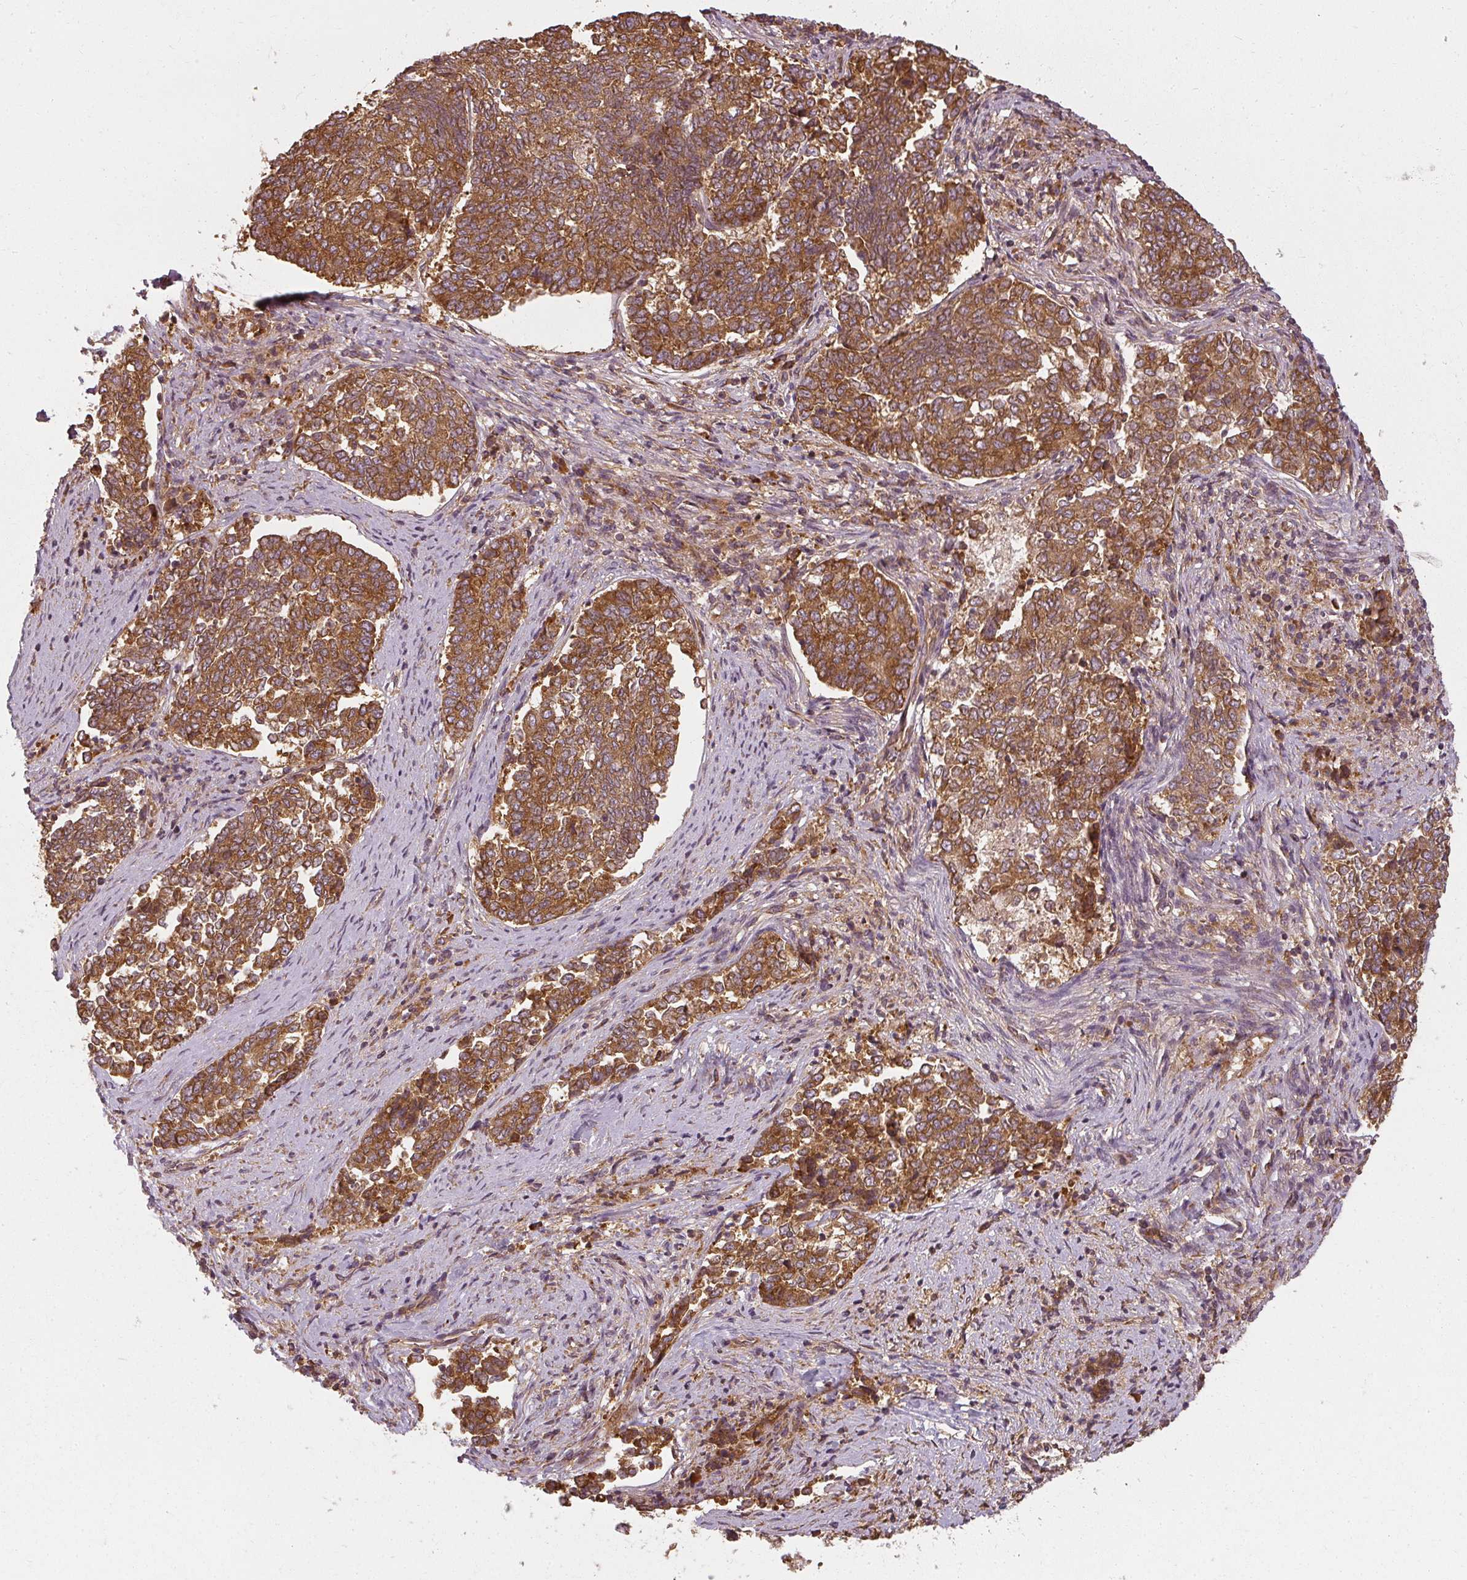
{"staining": {"intensity": "strong", "quantity": ">75%", "location": "cytoplasmic/membranous"}, "tissue": "endometrial cancer", "cell_type": "Tumor cells", "image_type": "cancer", "snomed": [{"axis": "morphology", "description": "Adenocarcinoma, NOS"}, {"axis": "topography", "description": "Endometrium"}], "caption": "Immunohistochemical staining of adenocarcinoma (endometrial) exhibits high levels of strong cytoplasmic/membranous protein staining in approximately >75% of tumor cells.", "gene": "RPL24", "patient": {"sex": "female", "age": 80}}